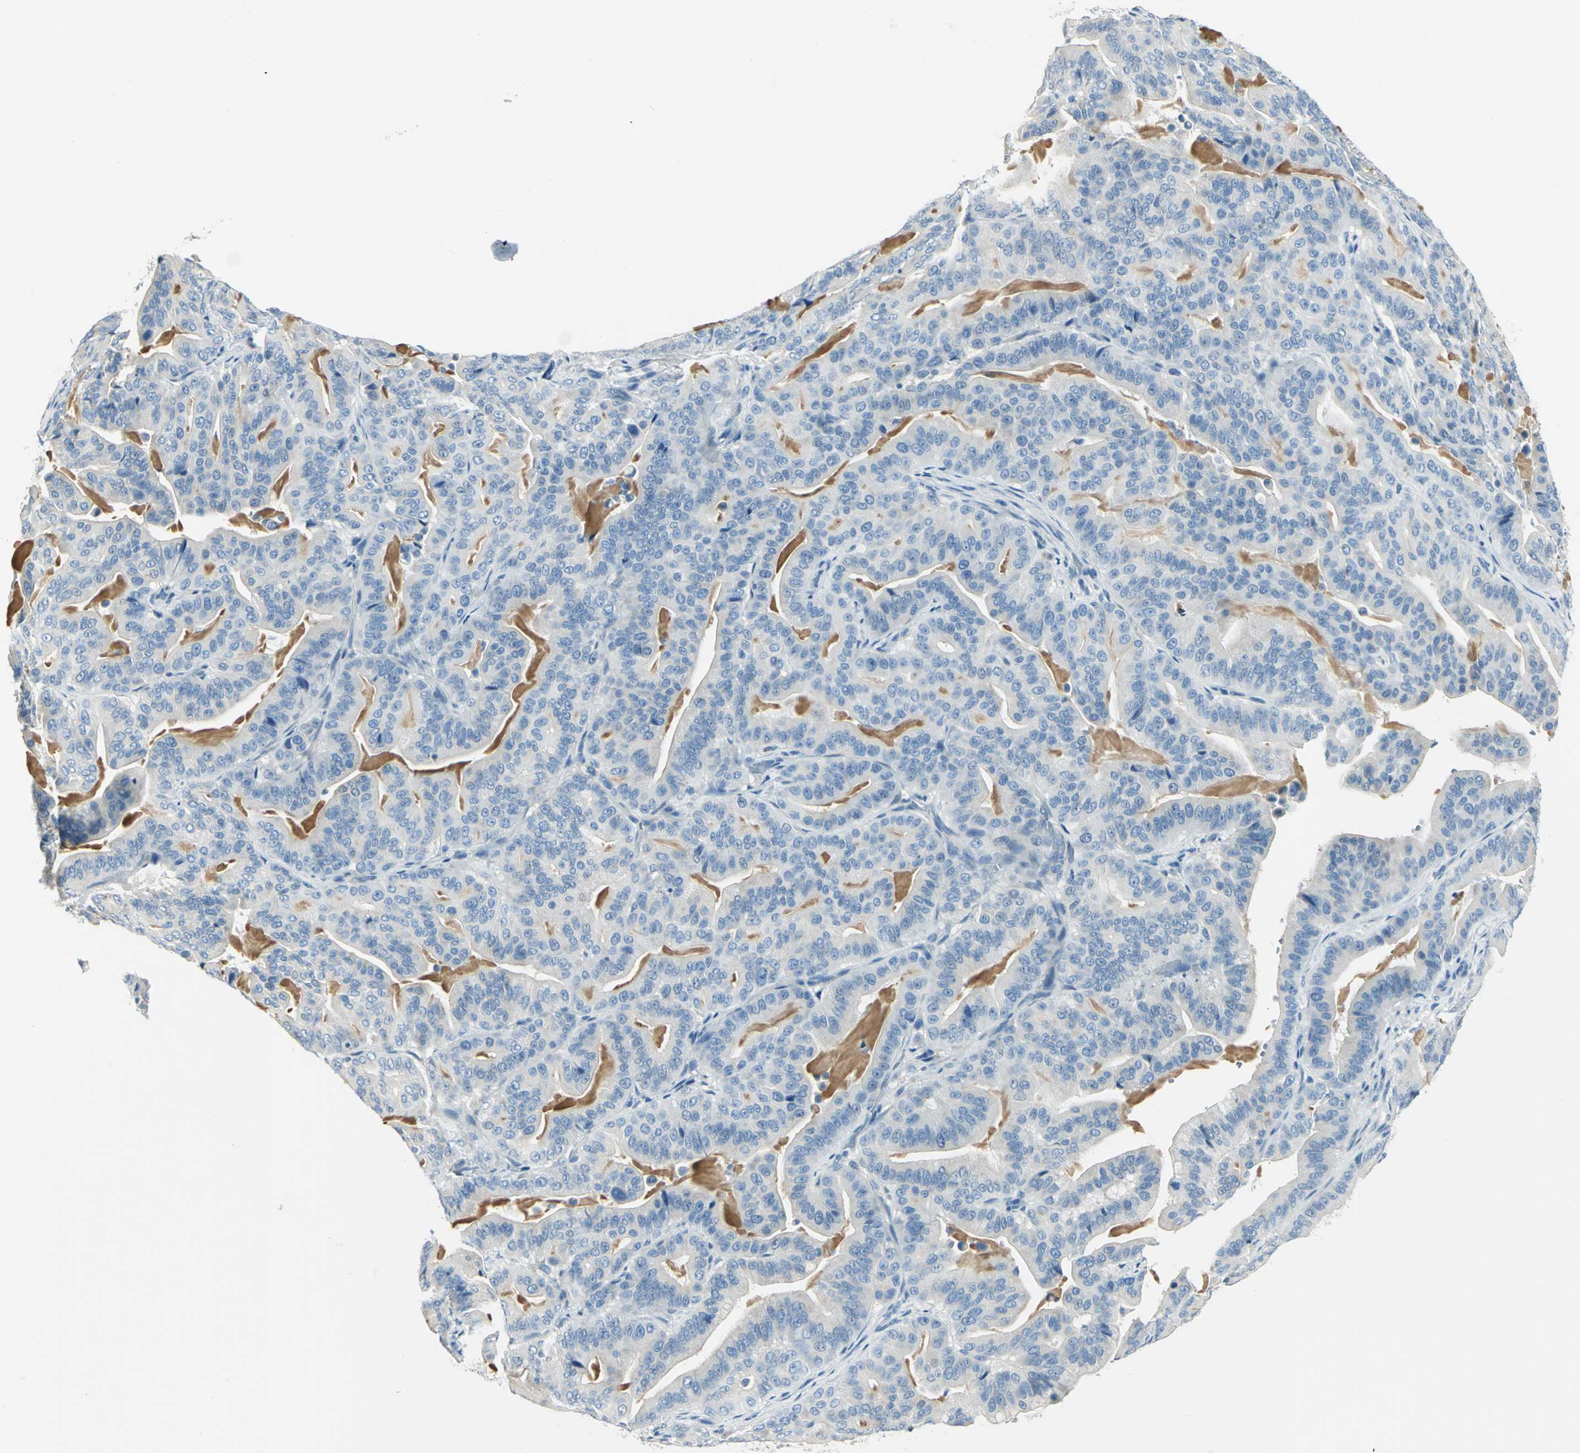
{"staining": {"intensity": "negative", "quantity": "none", "location": "none"}, "tissue": "pancreatic cancer", "cell_type": "Tumor cells", "image_type": "cancer", "snomed": [{"axis": "morphology", "description": "Adenocarcinoma, NOS"}, {"axis": "topography", "description": "Pancreas"}], "caption": "Histopathology image shows no significant protein positivity in tumor cells of pancreatic cancer (adenocarcinoma). (Stains: DAB immunohistochemistry (IHC) with hematoxylin counter stain, Microscopy: brightfield microscopy at high magnification).", "gene": "UCHL1", "patient": {"sex": "male", "age": 63}}